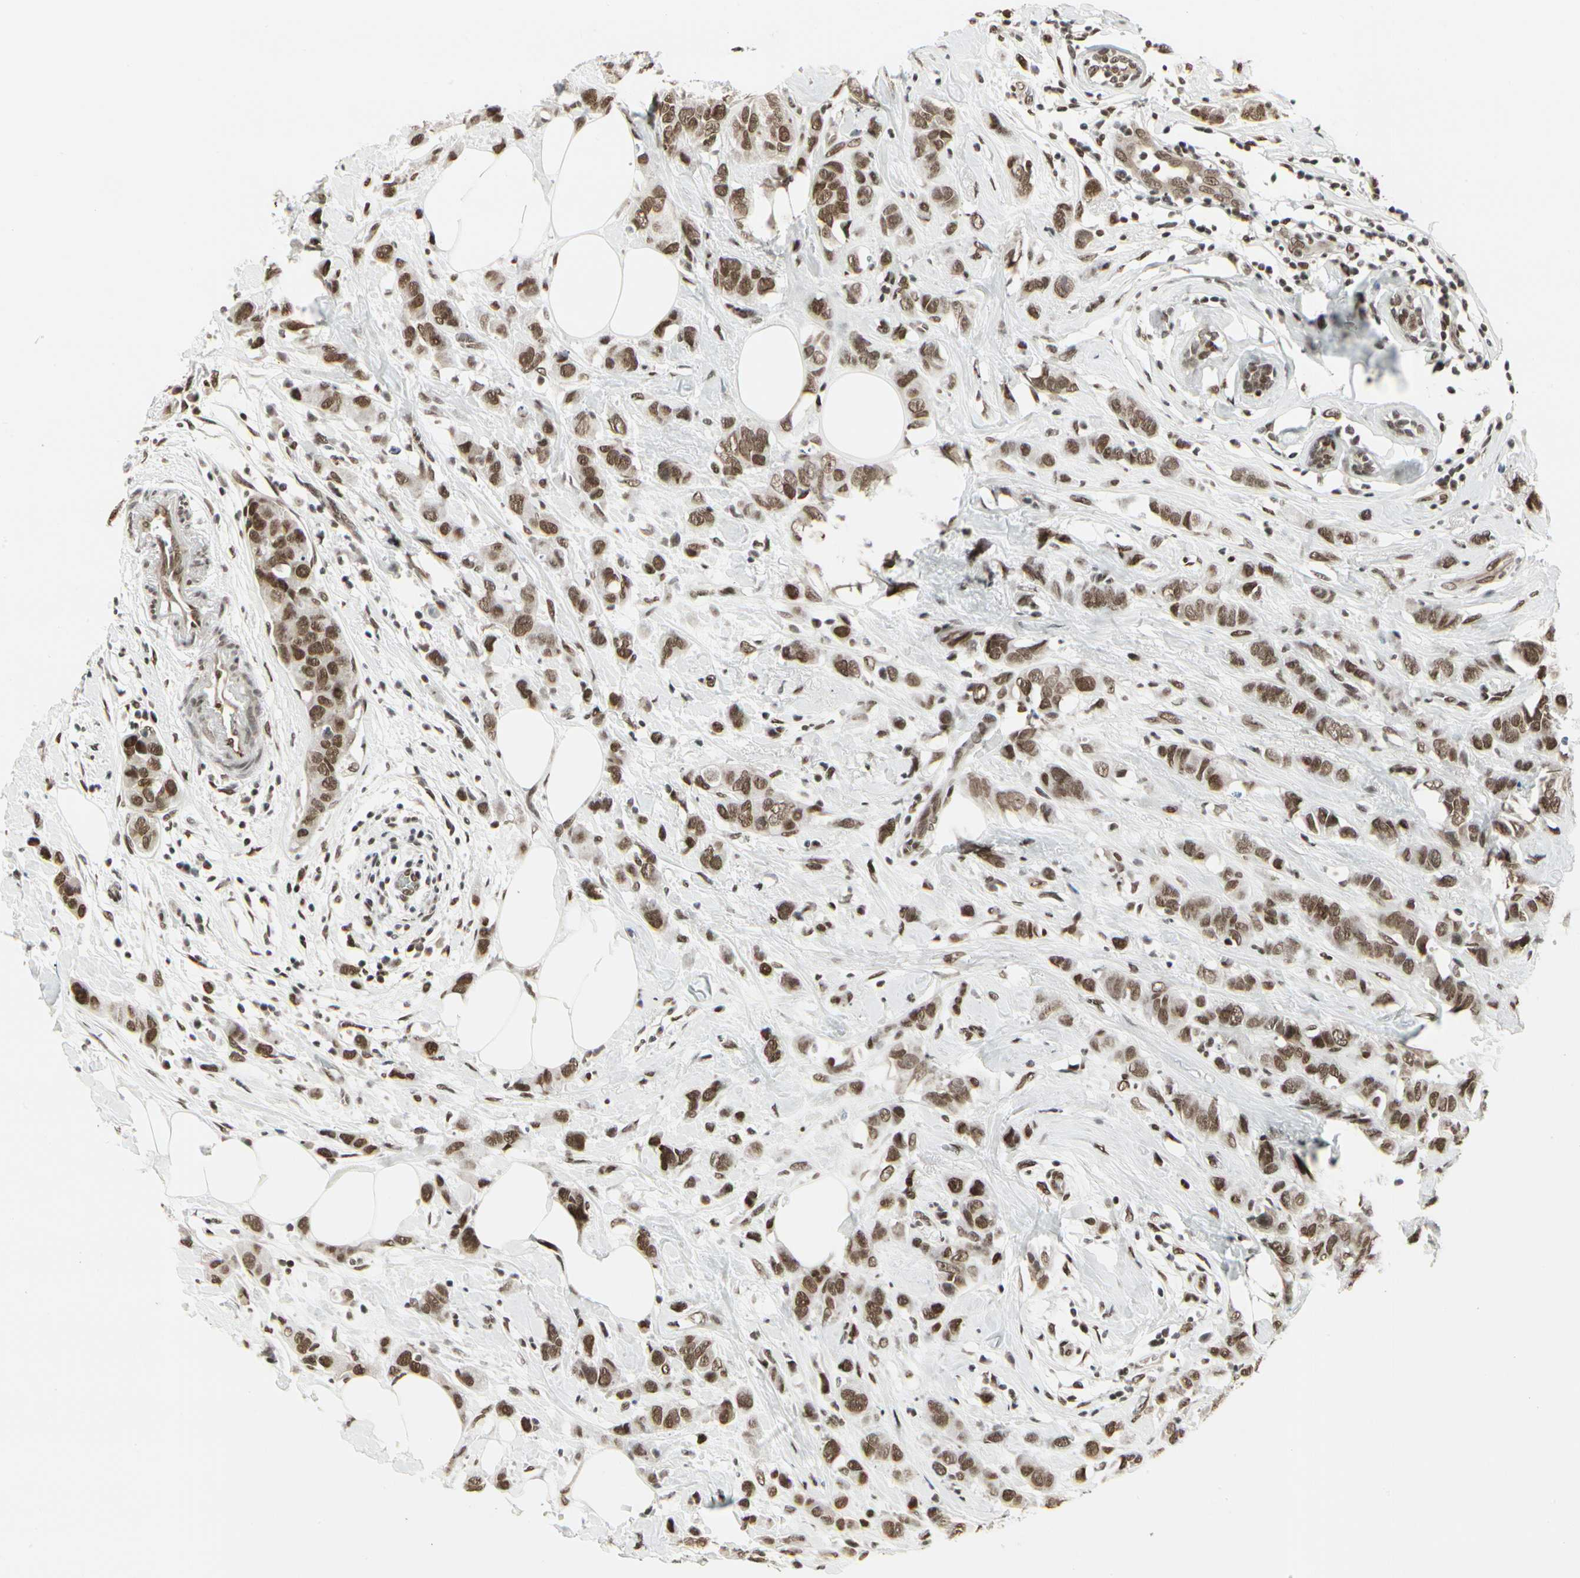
{"staining": {"intensity": "moderate", "quantity": ">75%", "location": "nuclear"}, "tissue": "breast cancer", "cell_type": "Tumor cells", "image_type": "cancer", "snomed": [{"axis": "morphology", "description": "Normal tissue, NOS"}, {"axis": "morphology", "description": "Duct carcinoma"}, {"axis": "topography", "description": "Breast"}], "caption": "Breast invasive ductal carcinoma stained for a protein (brown) shows moderate nuclear positive staining in approximately >75% of tumor cells.", "gene": "HMG20A", "patient": {"sex": "female", "age": 50}}